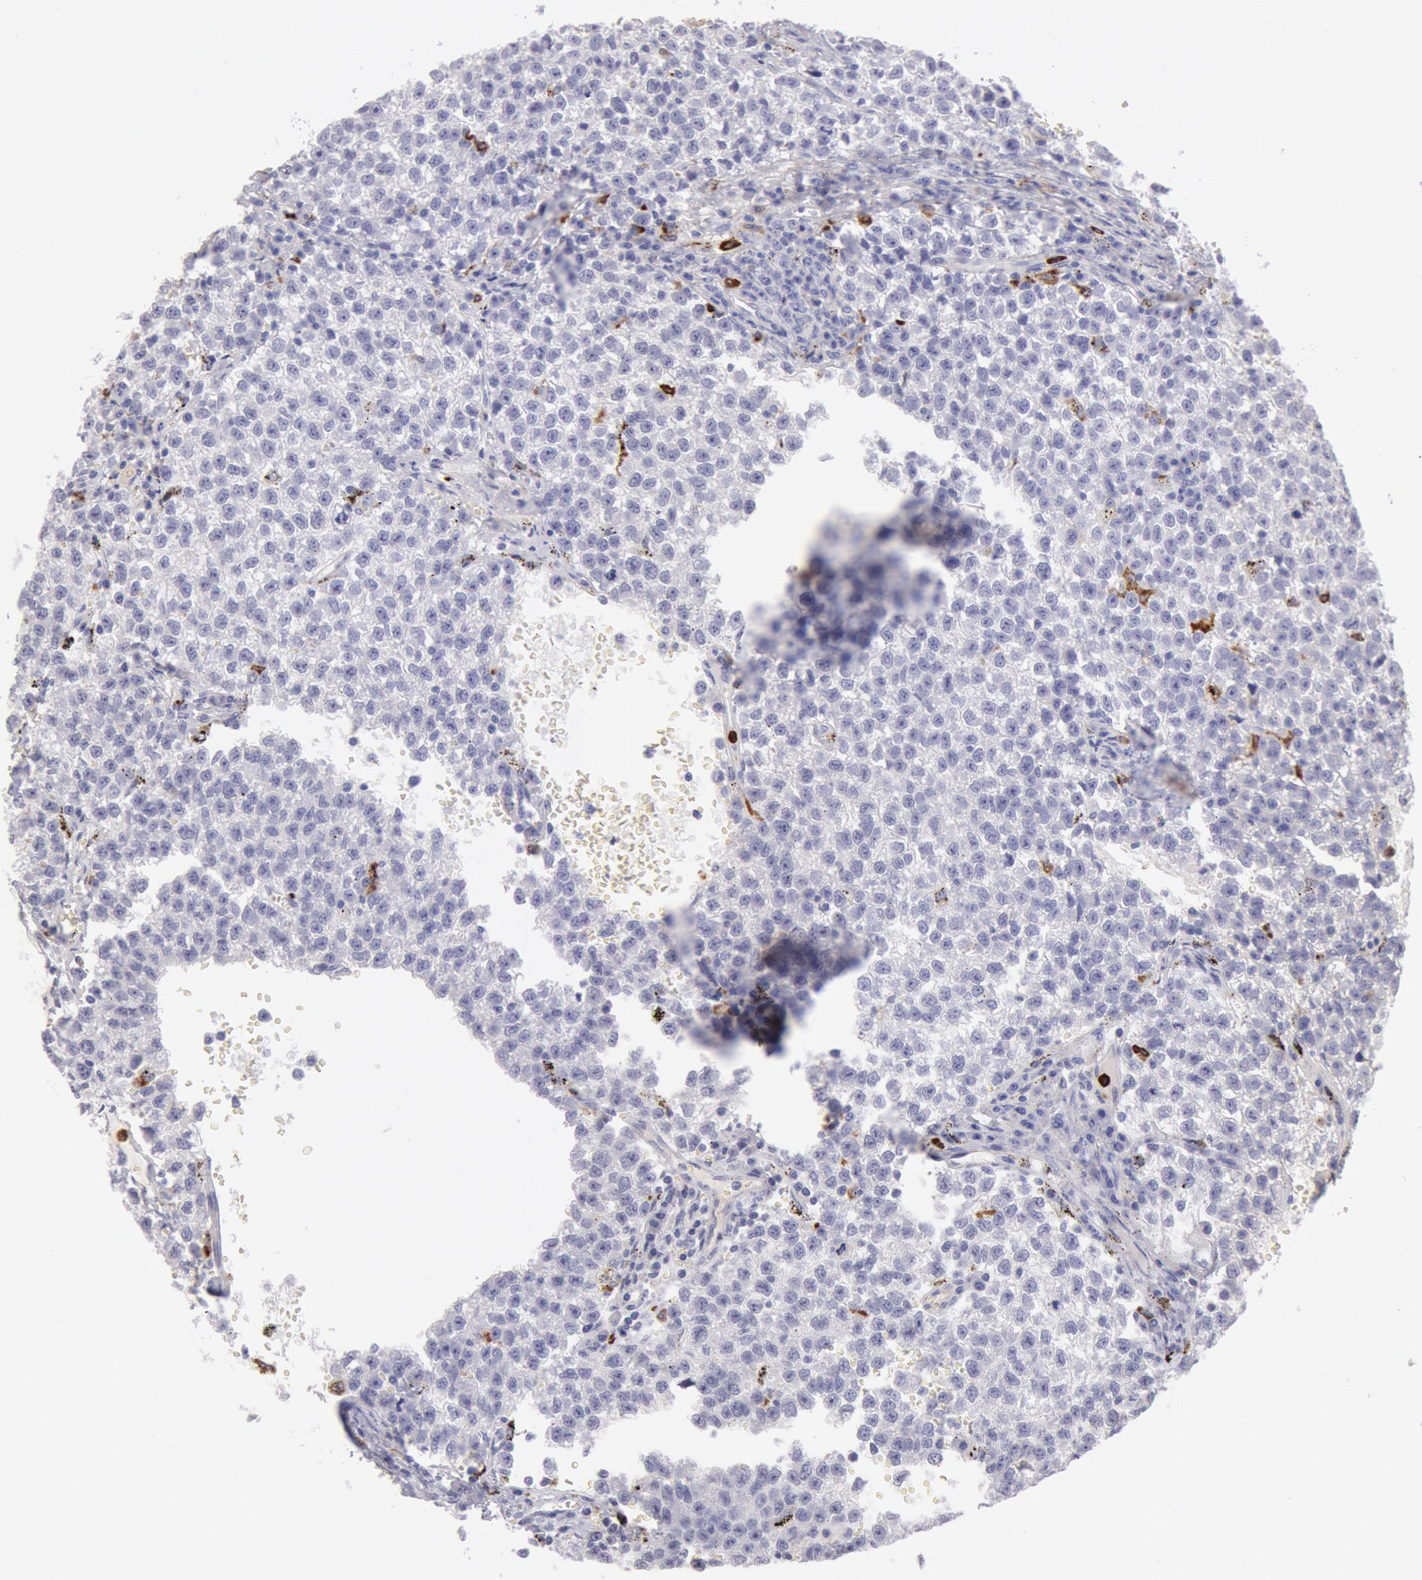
{"staining": {"intensity": "negative", "quantity": "none", "location": "none"}, "tissue": "testis cancer", "cell_type": "Tumor cells", "image_type": "cancer", "snomed": [{"axis": "morphology", "description": "Seminoma, NOS"}, {"axis": "topography", "description": "Testis"}], "caption": "High magnification brightfield microscopy of testis cancer stained with DAB (3,3'-diaminobenzidine) (brown) and counterstained with hematoxylin (blue): tumor cells show no significant staining.", "gene": "FCN1", "patient": {"sex": "male", "age": 35}}